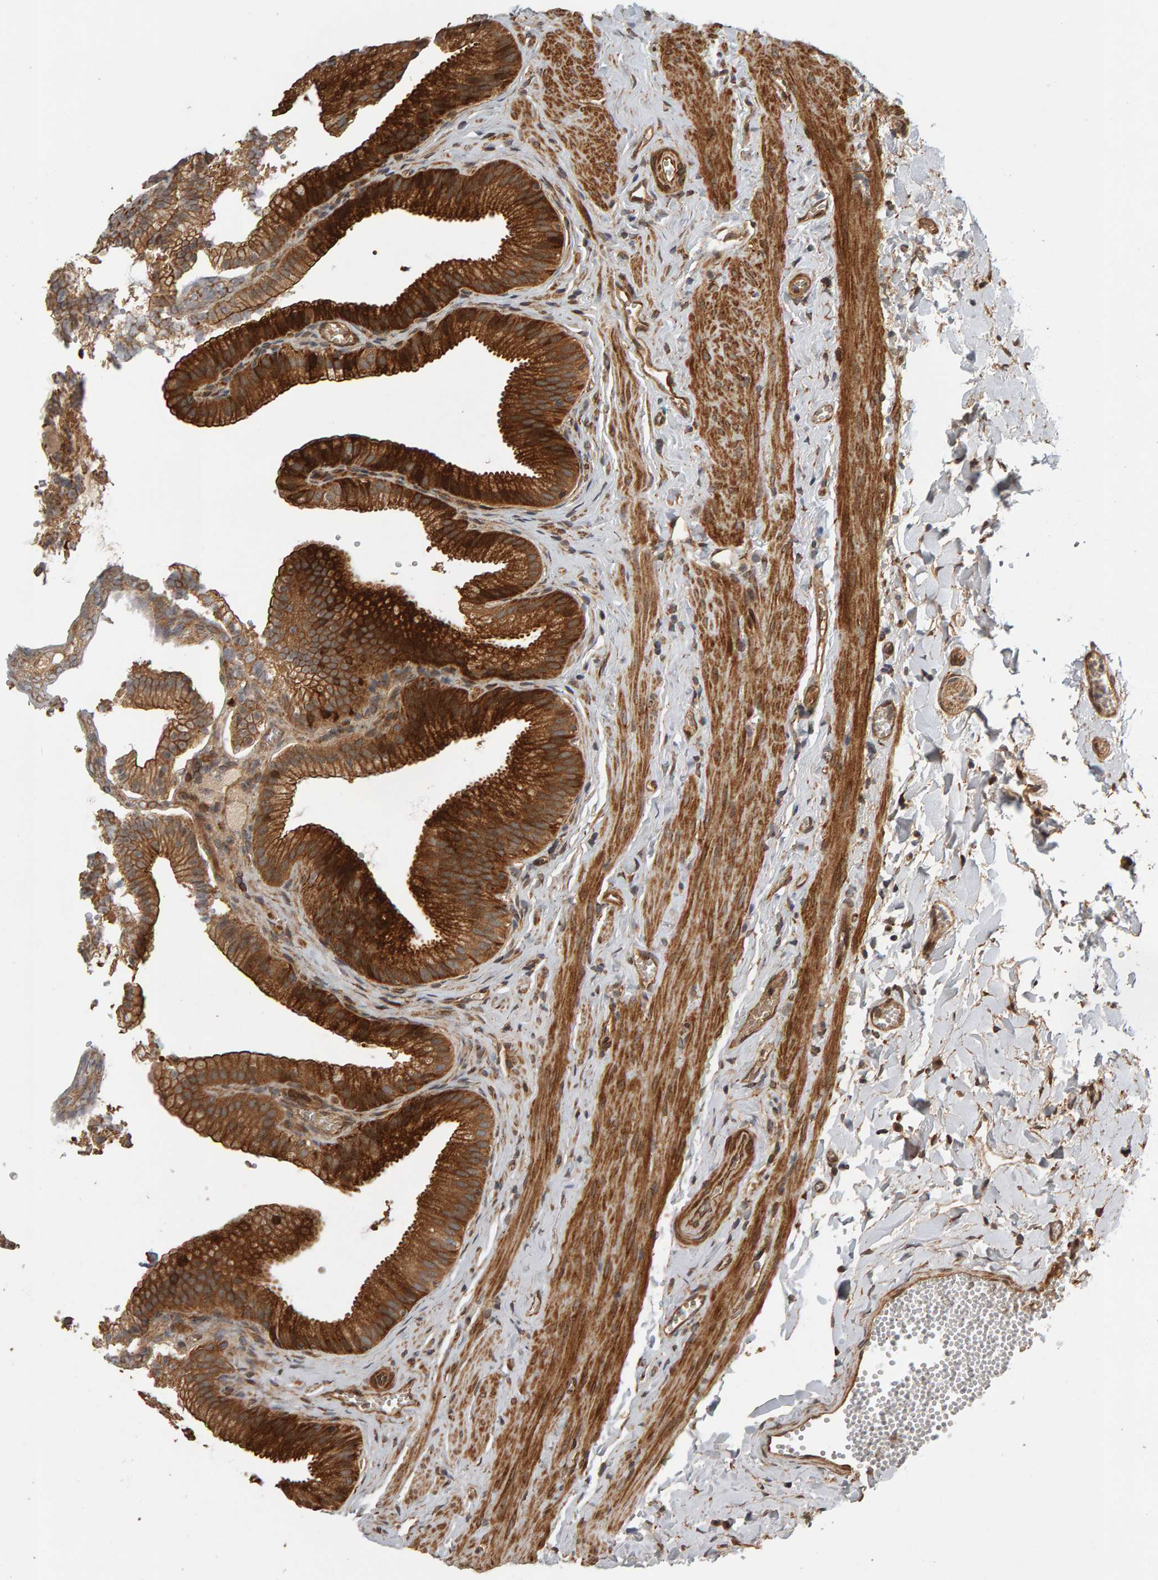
{"staining": {"intensity": "strong", "quantity": ">75%", "location": "cytoplasmic/membranous"}, "tissue": "gallbladder", "cell_type": "Glandular cells", "image_type": "normal", "snomed": [{"axis": "morphology", "description": "Normal tissue, NOS"}, {"axis": "topography", "description": "Gallbladder"}], "caption": "IHC histopathology image of normal gallbladder: human gallbladder stained using IHC demonstrates high levels of strong protein expression localized specifically in the cytoplasmic/membranous of glandular cells, appearing as a cytoplasmic/membranous brown color.", "gene": "ZFAND1", "patient": {"sex": "male", "age": 38}}